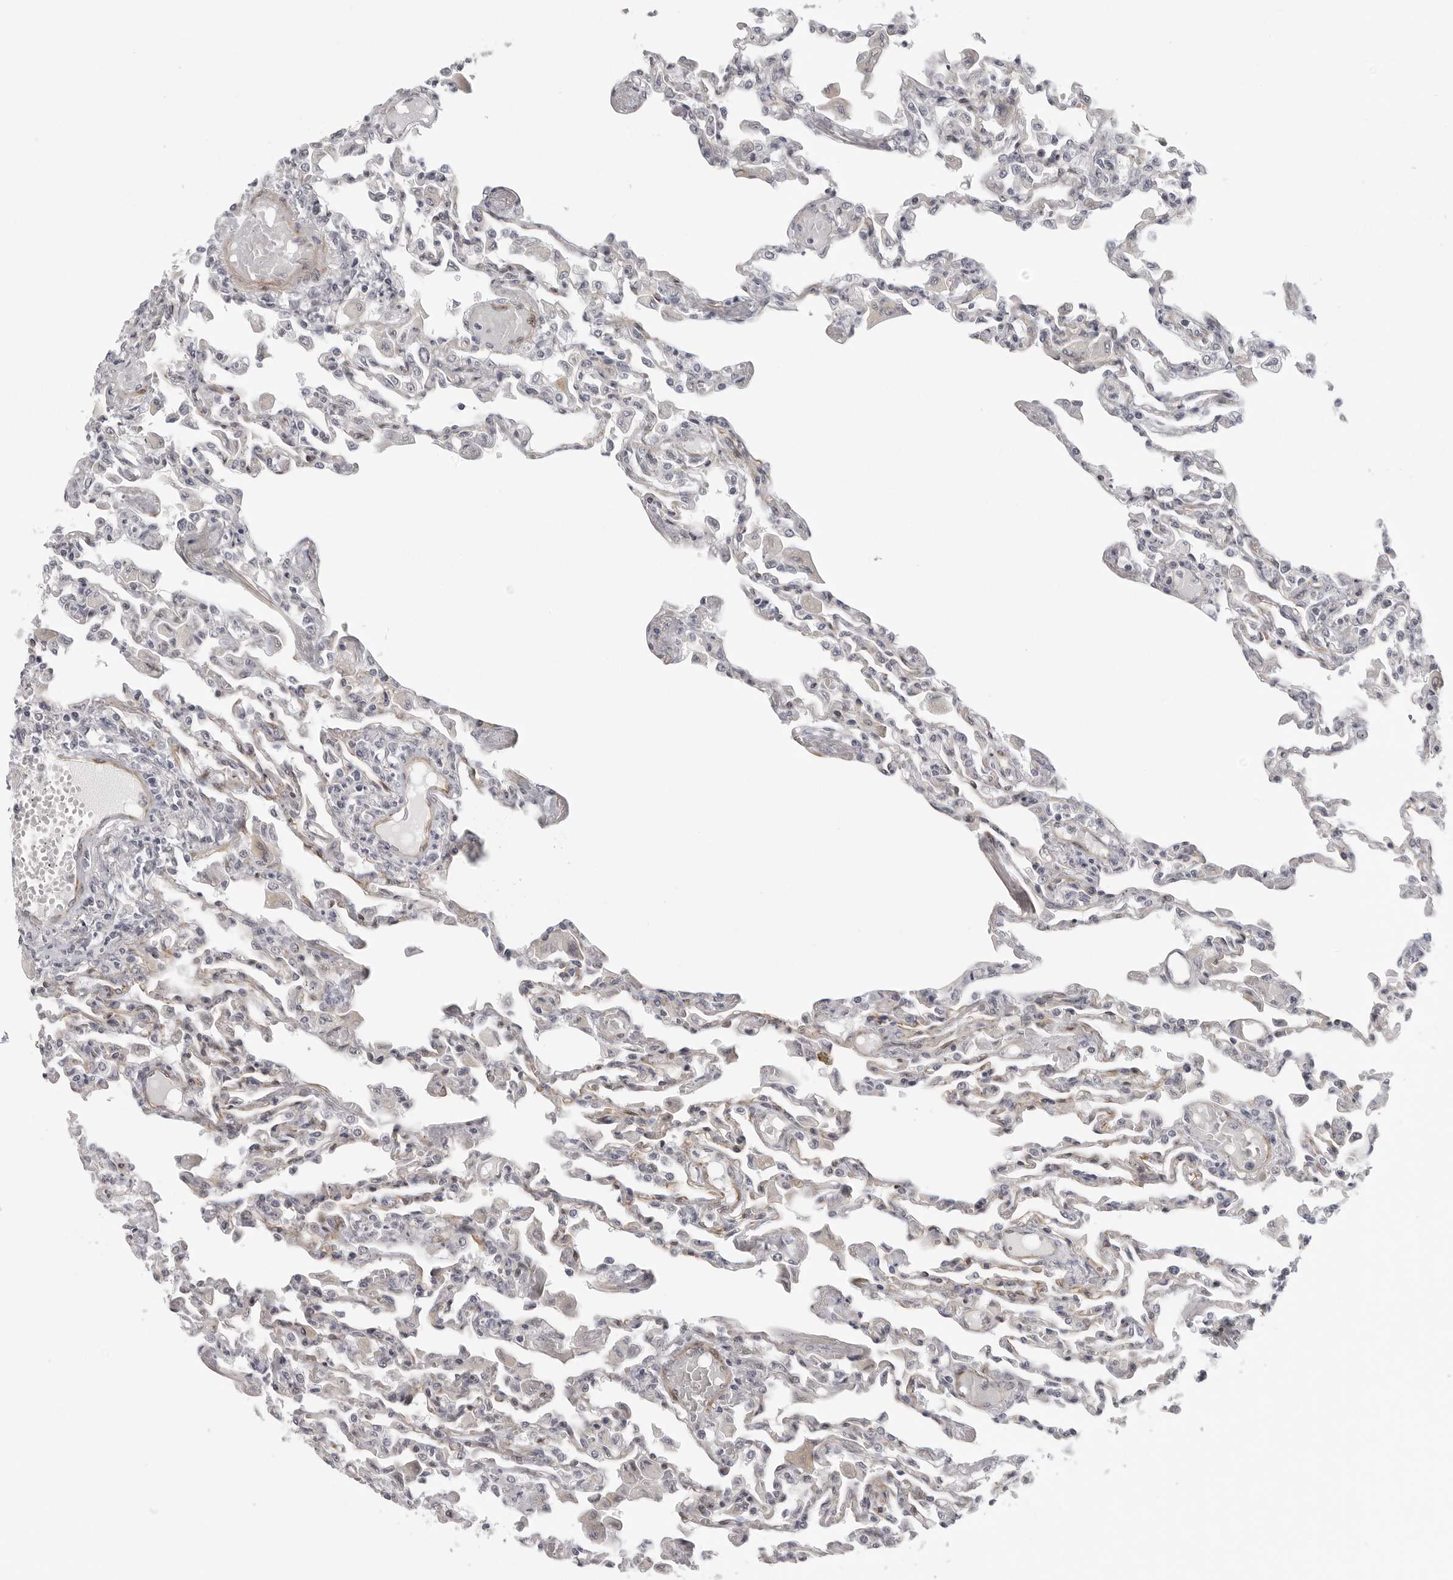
{"staining": {"intensity": "moderate", "quantity": "<25%", "location": "cytoplasmic/membranous"}, "tissue": "lung", "cell_type": "Alveolar cells", "image_type": "normal", "snomed": [{"axis": "morphology", "description": "Normal tissue, NOS"}, {"axis": "topography", "description": "Bronchus"}, {"axis": "topography", "description": "Lung"}], "caption": "The photomicrograph shows immunohistochemical staining of unremarkable lung. There is moderate cytoplasmic/membranous staining is seen in about <25% of alveolar cells.", "gene": "TUT4", "patient": {"sex": "female", "age": 49}}